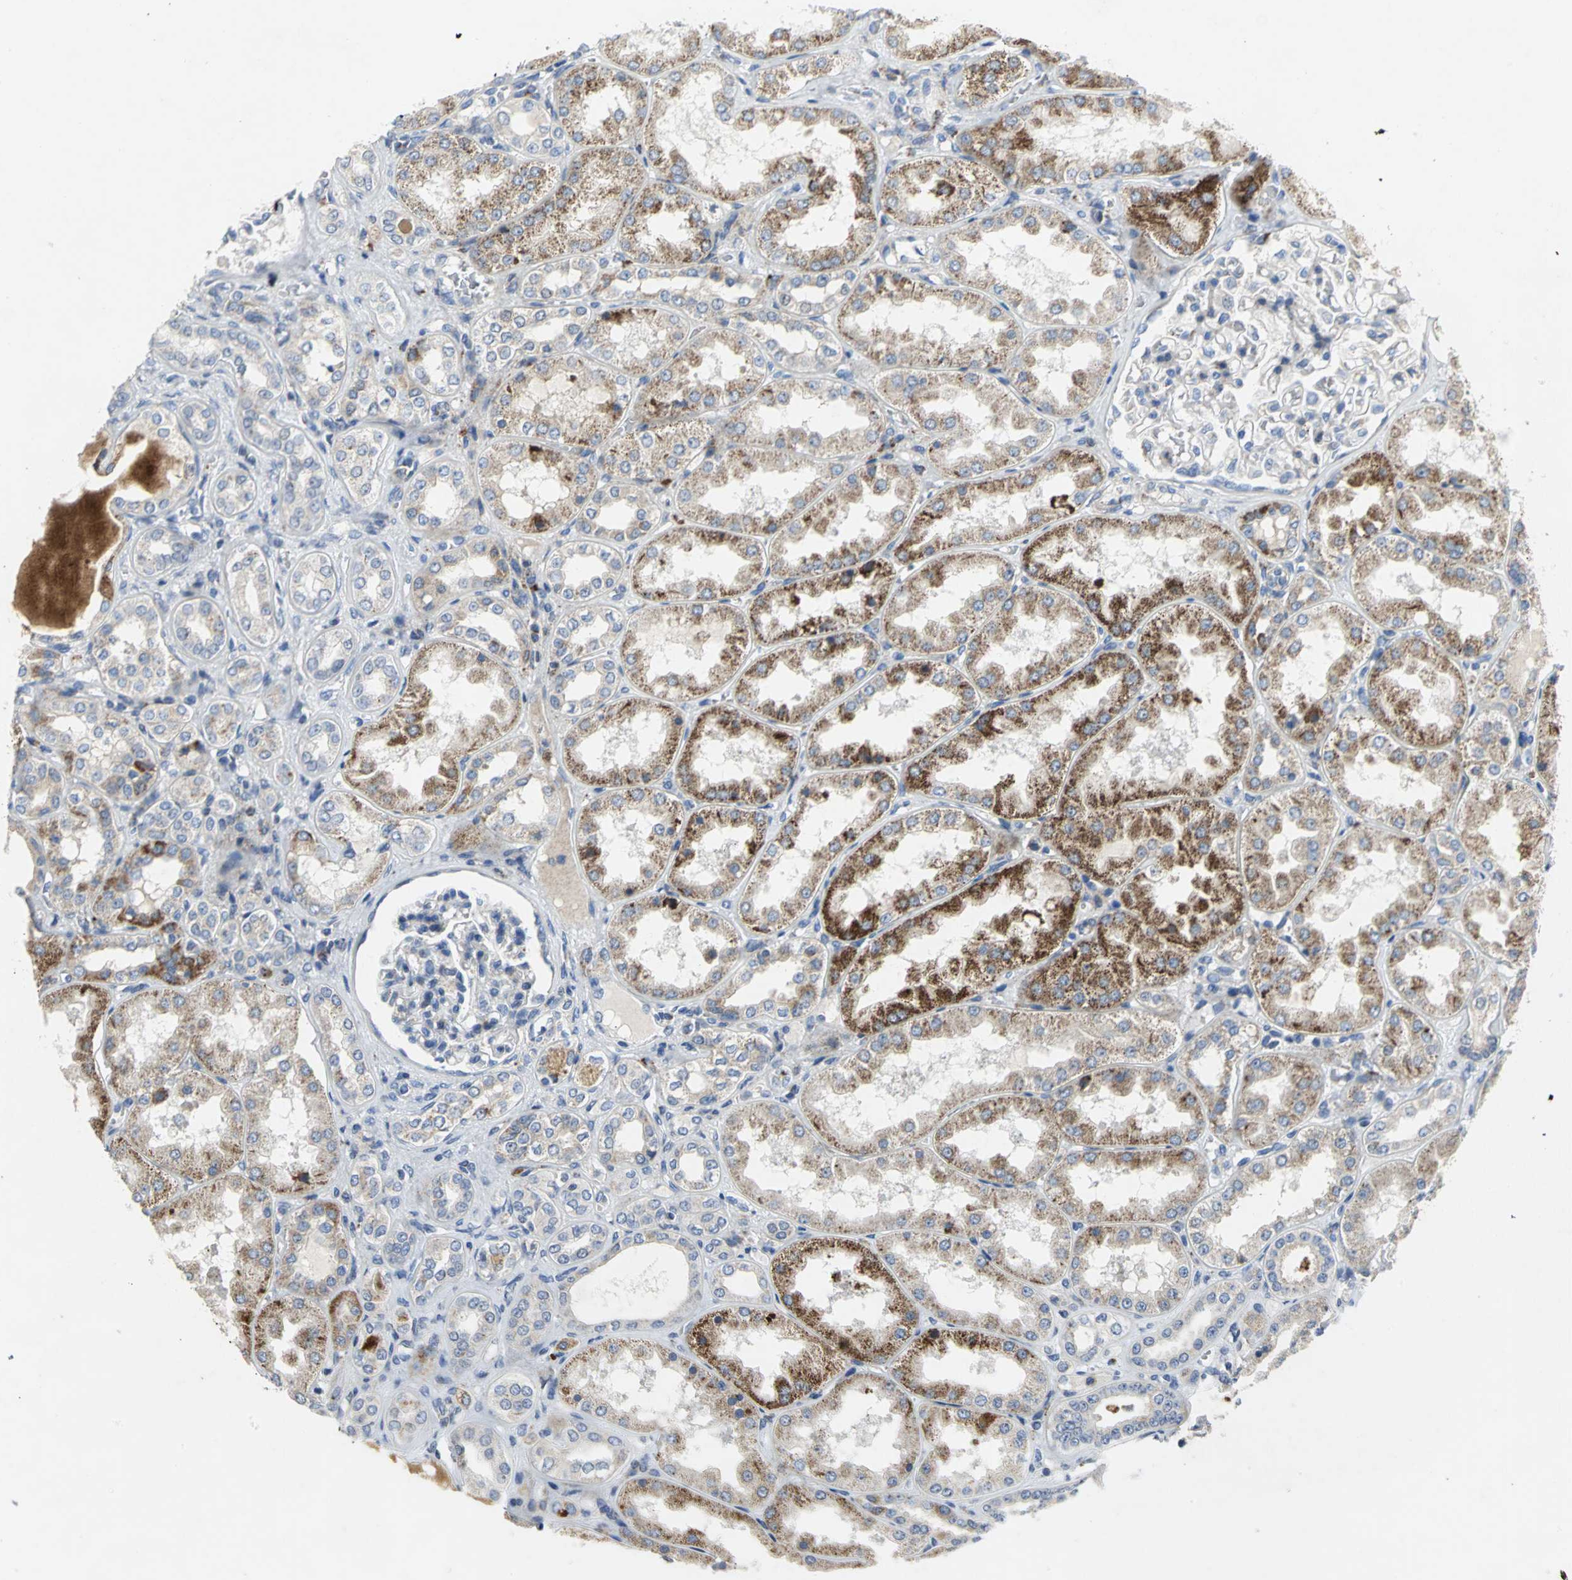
{"staining": {"intensity": "weak", "quantity": "<25%", "location": "cytoplasmic/membranous"}, "tissue": "kidney", "cell_type": "Cells in glomeruli", "image_type": "normal", "snomed": [{"axis": "morphology", "description": "Normal tissue, NOS"}, {"axis": "topography", "description": "Kidney"}], "caption": "The immunohistochemistry (IHC) histopathology image has no significant positivity in cells in glomeruli of kidney. (DAB (3,3'-diaminobenzidine) immunohistochemistry visualized using brightfield microscopy, high magnification).", "gene": "SPPL2B", "patient": {"sex": "female", "age": 56}}